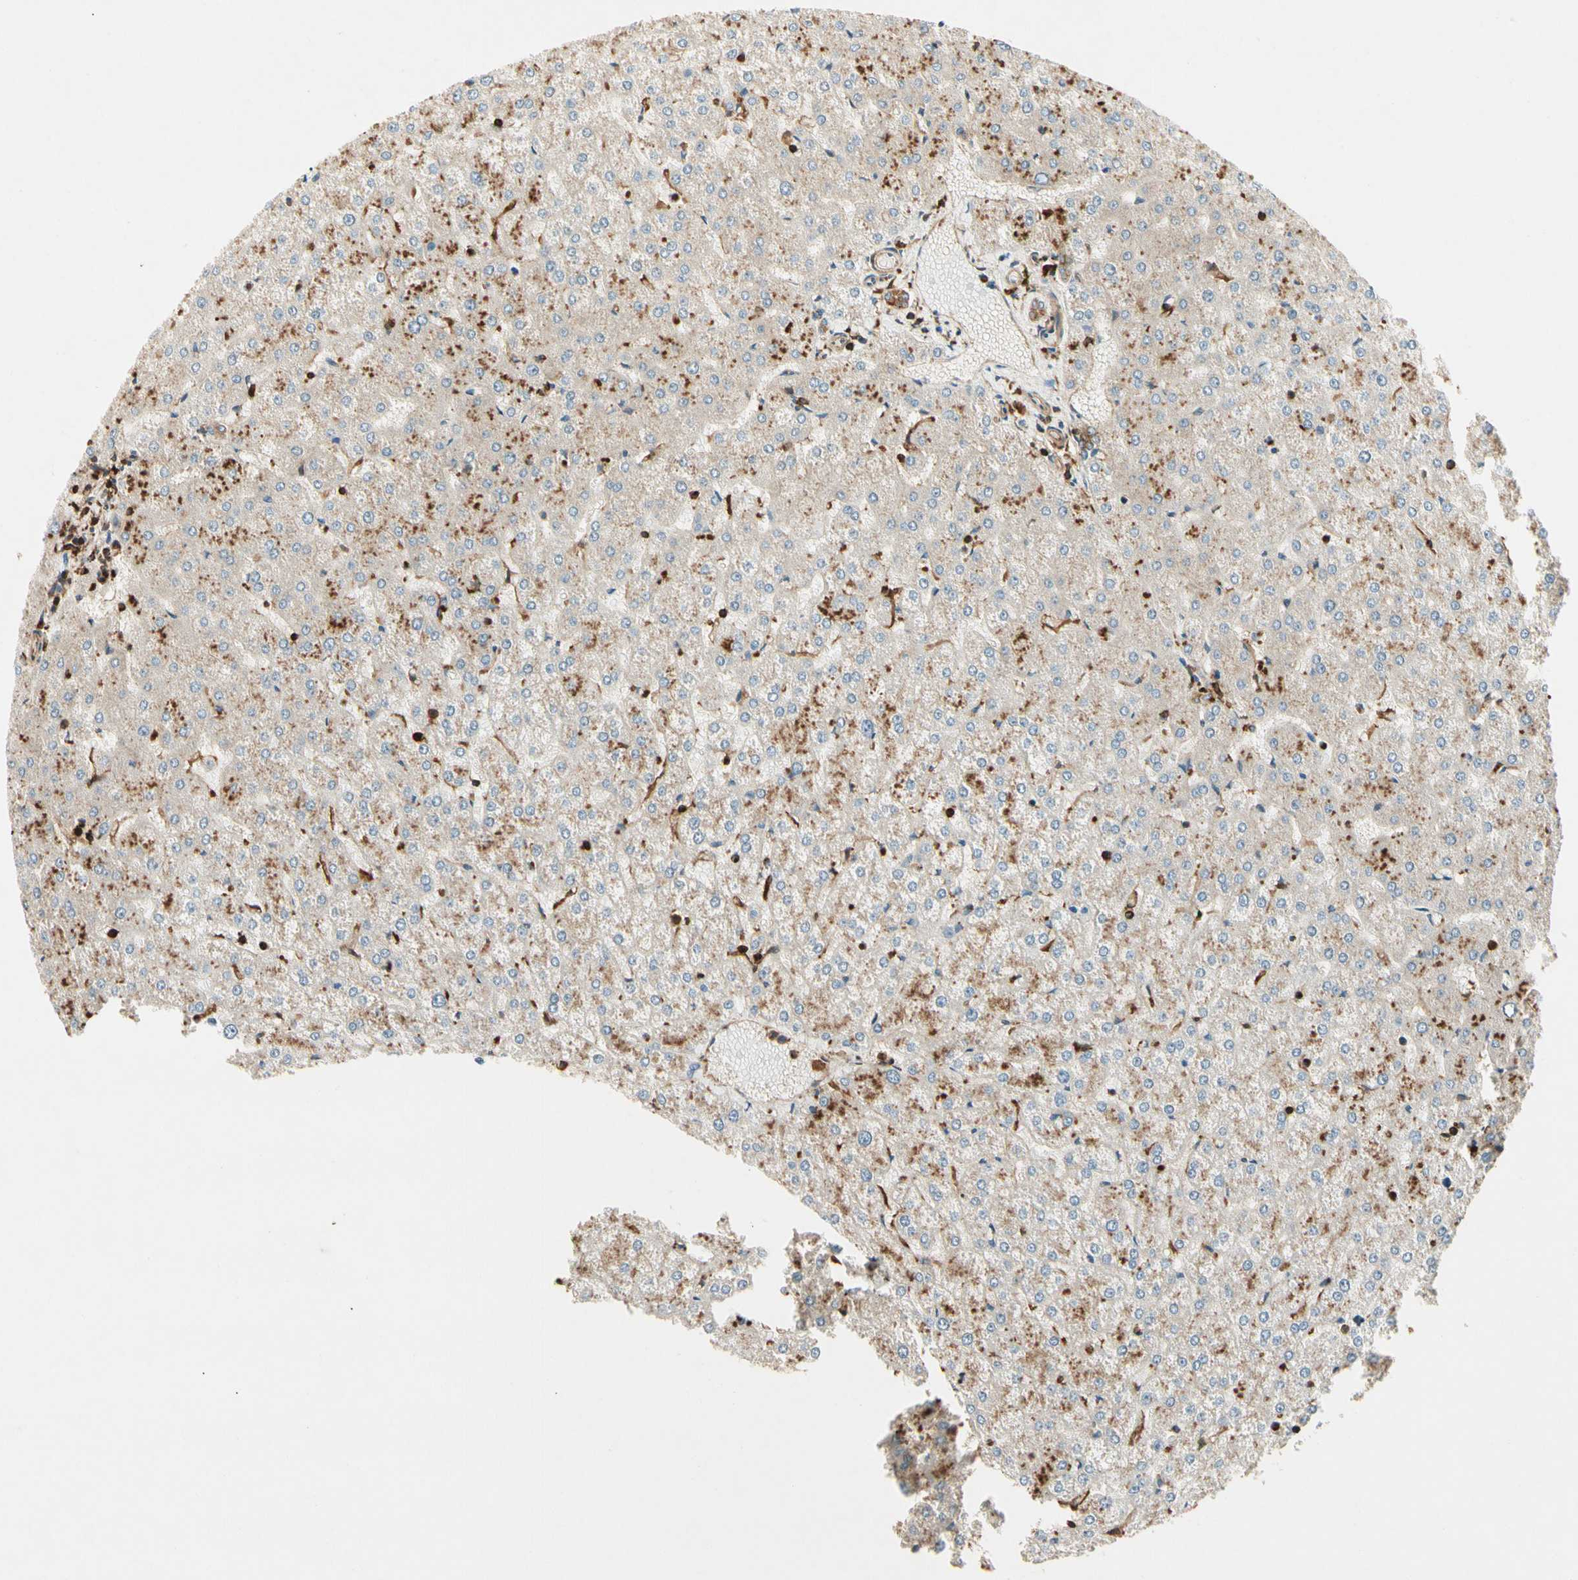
{"staining": {"intensity": "moderate", "quantity": ">75%", "location": "cytoplasmic/membranous"}, "tissue": "liver", "cell_type": "Cholangiocytes", "image_type": "normal", "snomed": [{"axis": "morphology", "description": "Normal tissue, NOS"}, {"axis": "topography", "description": "Liver"}], "caption": "The micrograph displays immunohistochemical staining of normal liver. There is moderate cytoplasmic/membranous expression is identified in about >75% of cholangiocytes. The protein is stained brown, and the nuclei are stained in blue (DAB IHC with brightfield microscopy, high magnification).", "gene": "ARPC2", "patient": {"sex": "female", "age": 32}}